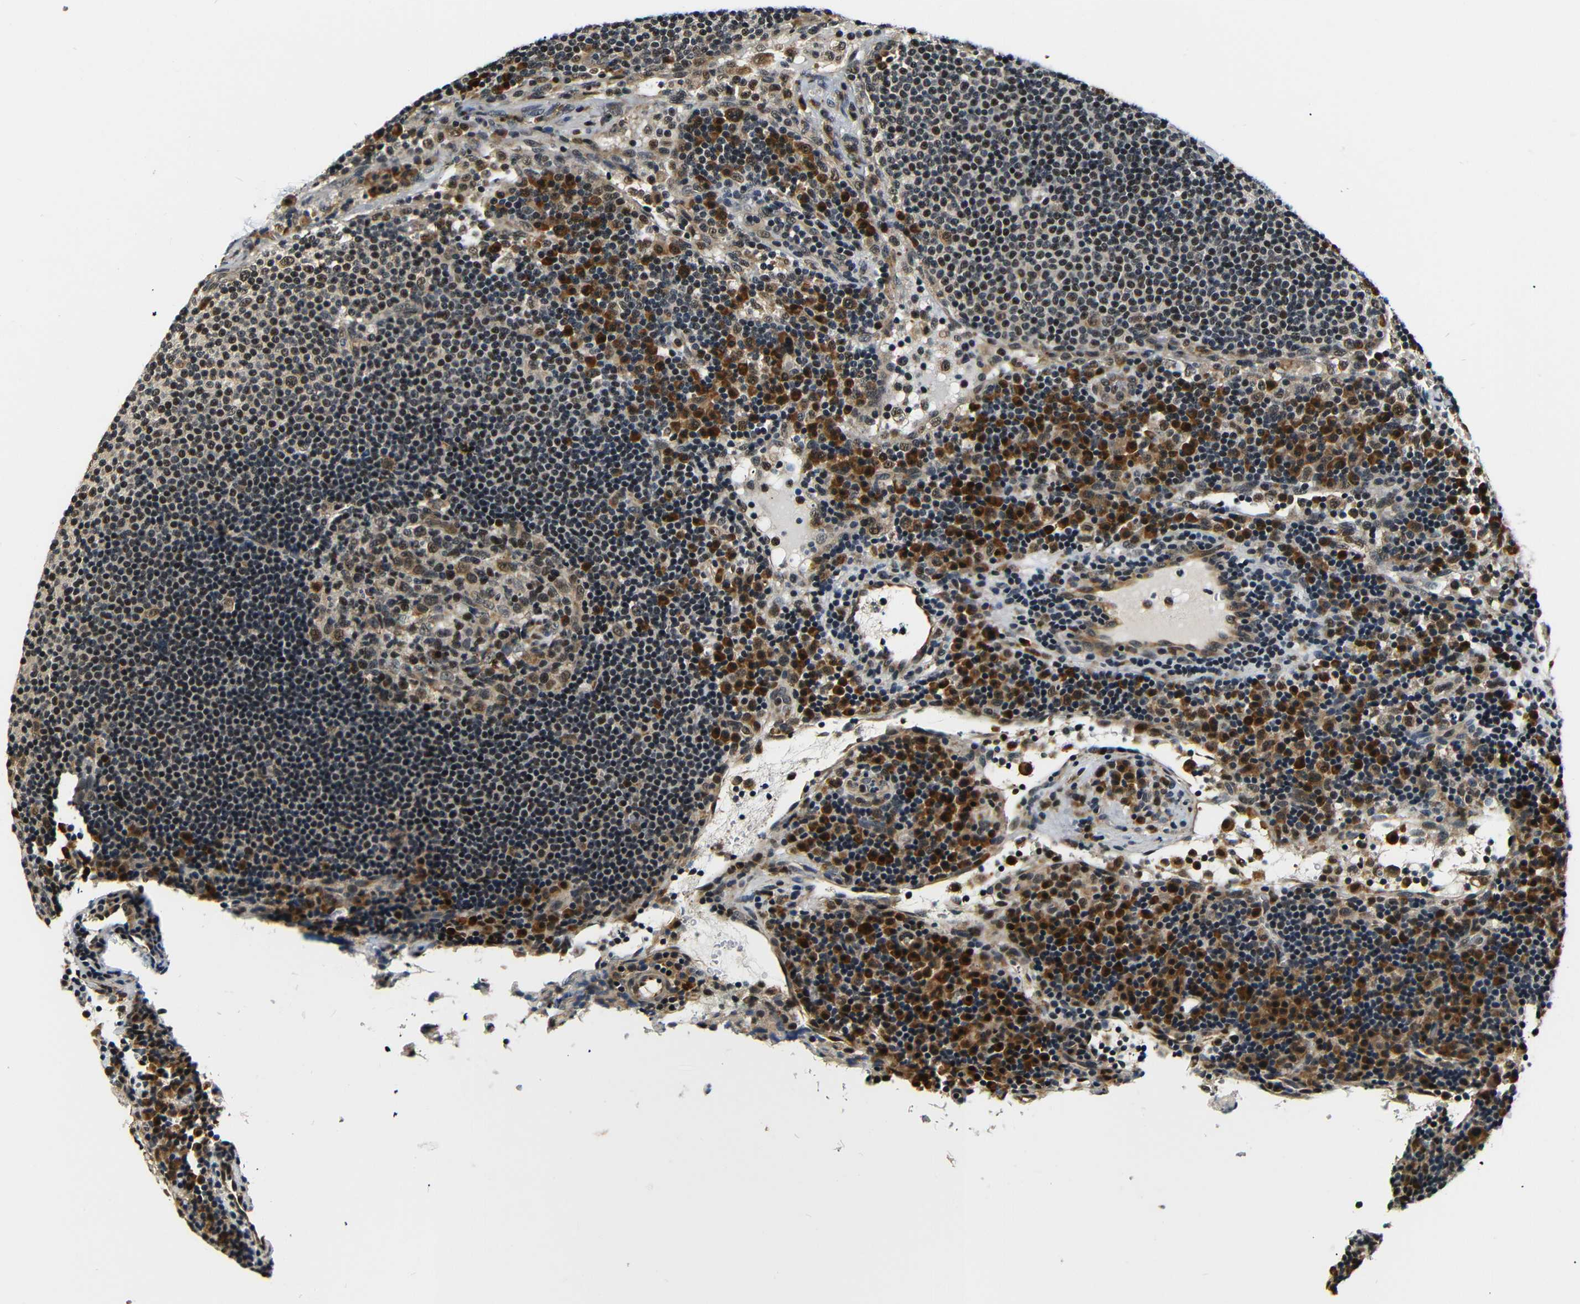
{"staining": {"intensity": "moderate", "quantity": ">75%", "location": "cytoplasmic/membranous,nuclear"}, "tissue": "lymph node", "cell_type": "Germinal center cells", "image_type": "normal", "snomed": [{"axis": "morphology", "description": "Normal tissue, NOS"}, {"axis": "topography", "description": "Lymph node"}], "caption": "Unremarkable lymph node displays moderate cytoplasmic/membranous,nuclear staining in about >75% of germinal center cells.", "gene": "FOXD4L1", "patient": {"sex": "female", "age": 53}}